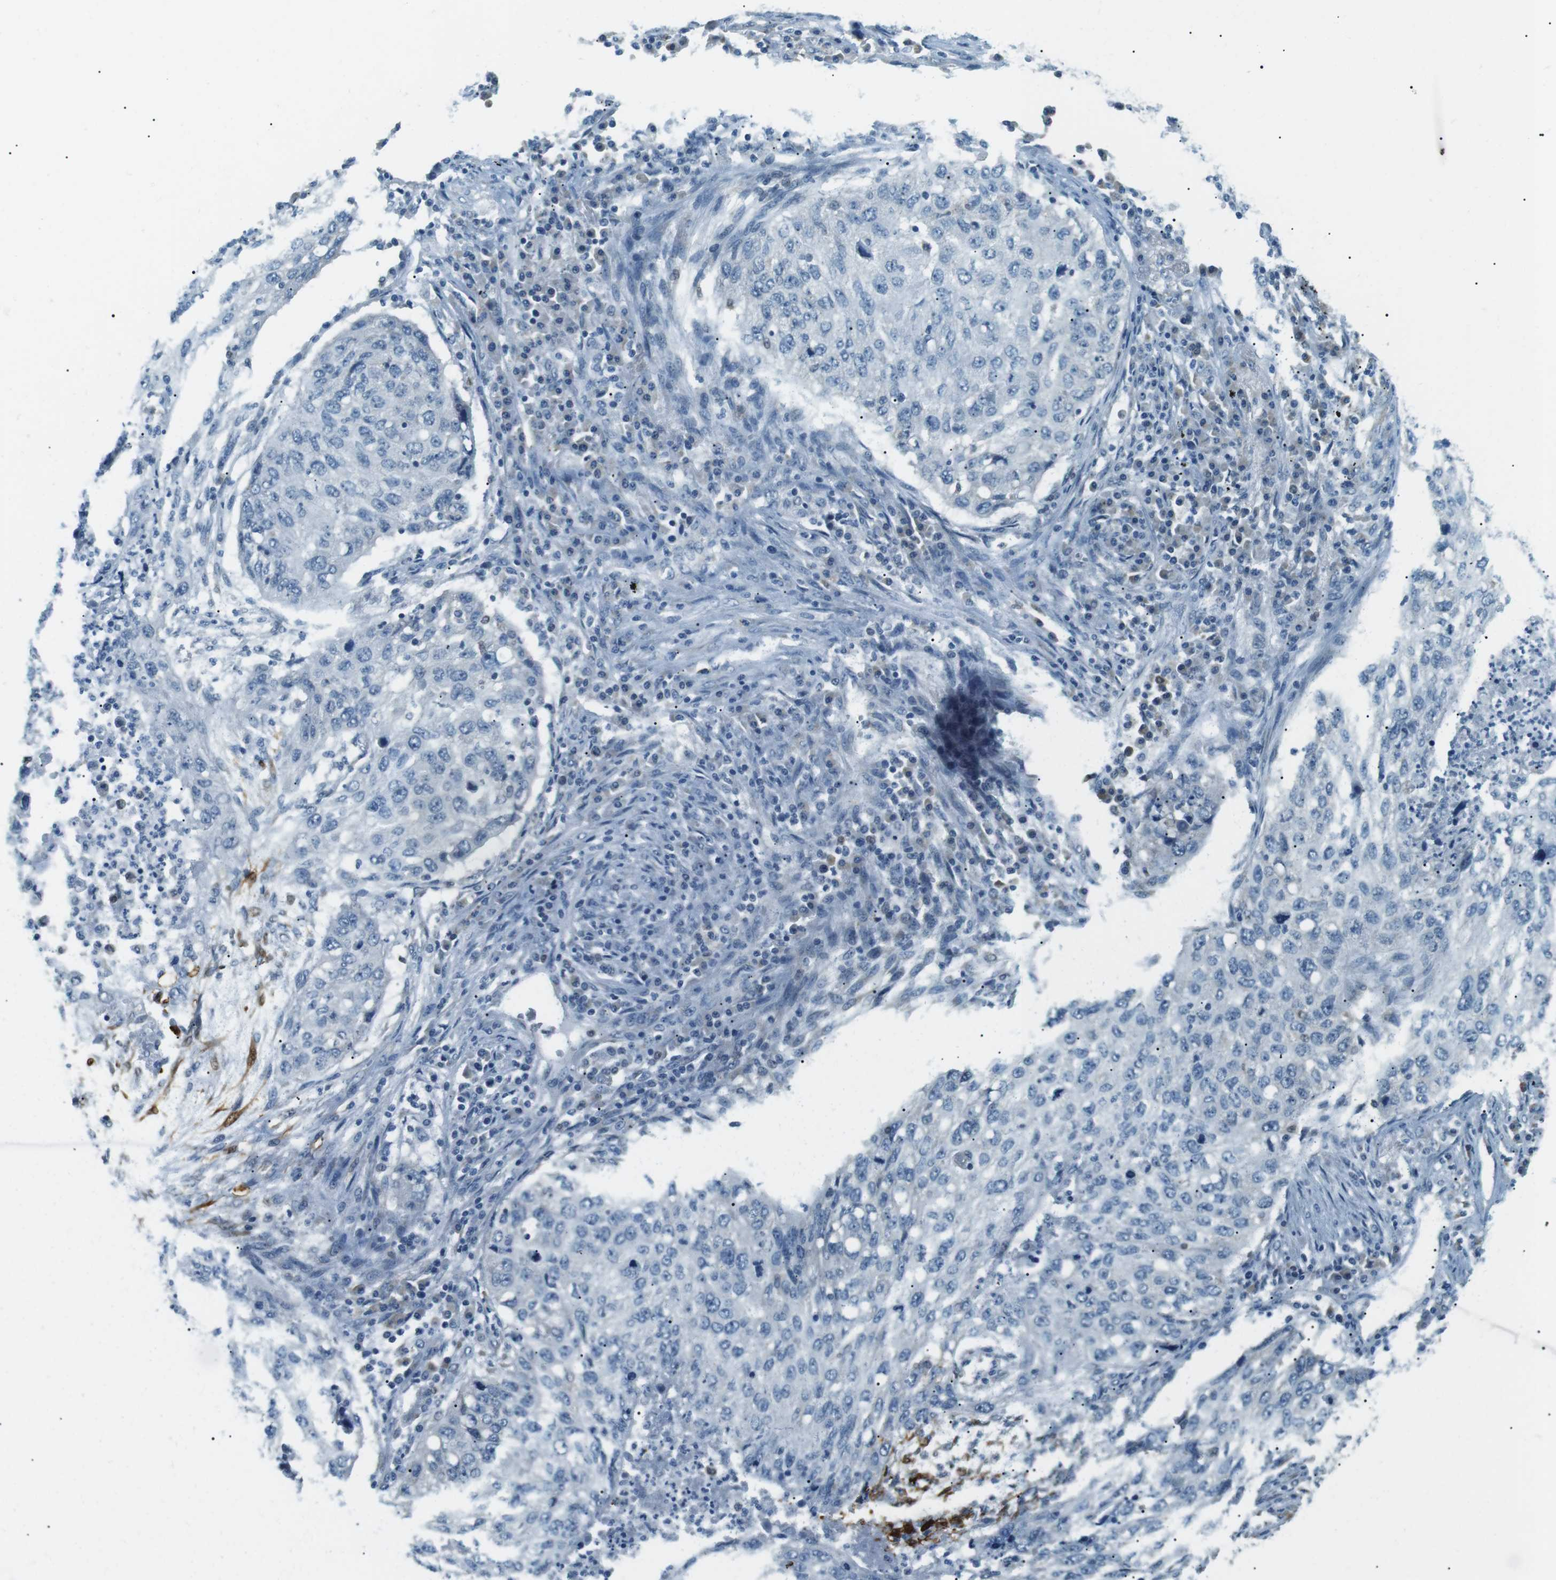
{"staining": {"intensity": "negative", "quantity": "none", "location": "none"}, "tissue": "lung cancer", "cell_type": "Tumor cells", "image_type": "cancer", "snomed": [{"axis": "morphology", "description": "Squamous cell carcinoma, NOS"}, {"axis": "topography", "description": "Lung"}], "caption": "Micrograph shows no protein expression in tumor cells of lung cancer (squamous cell carcinoma) tissue.", "gene": "SERPINB2", "patient": {"sex": "female", "age": 63}}